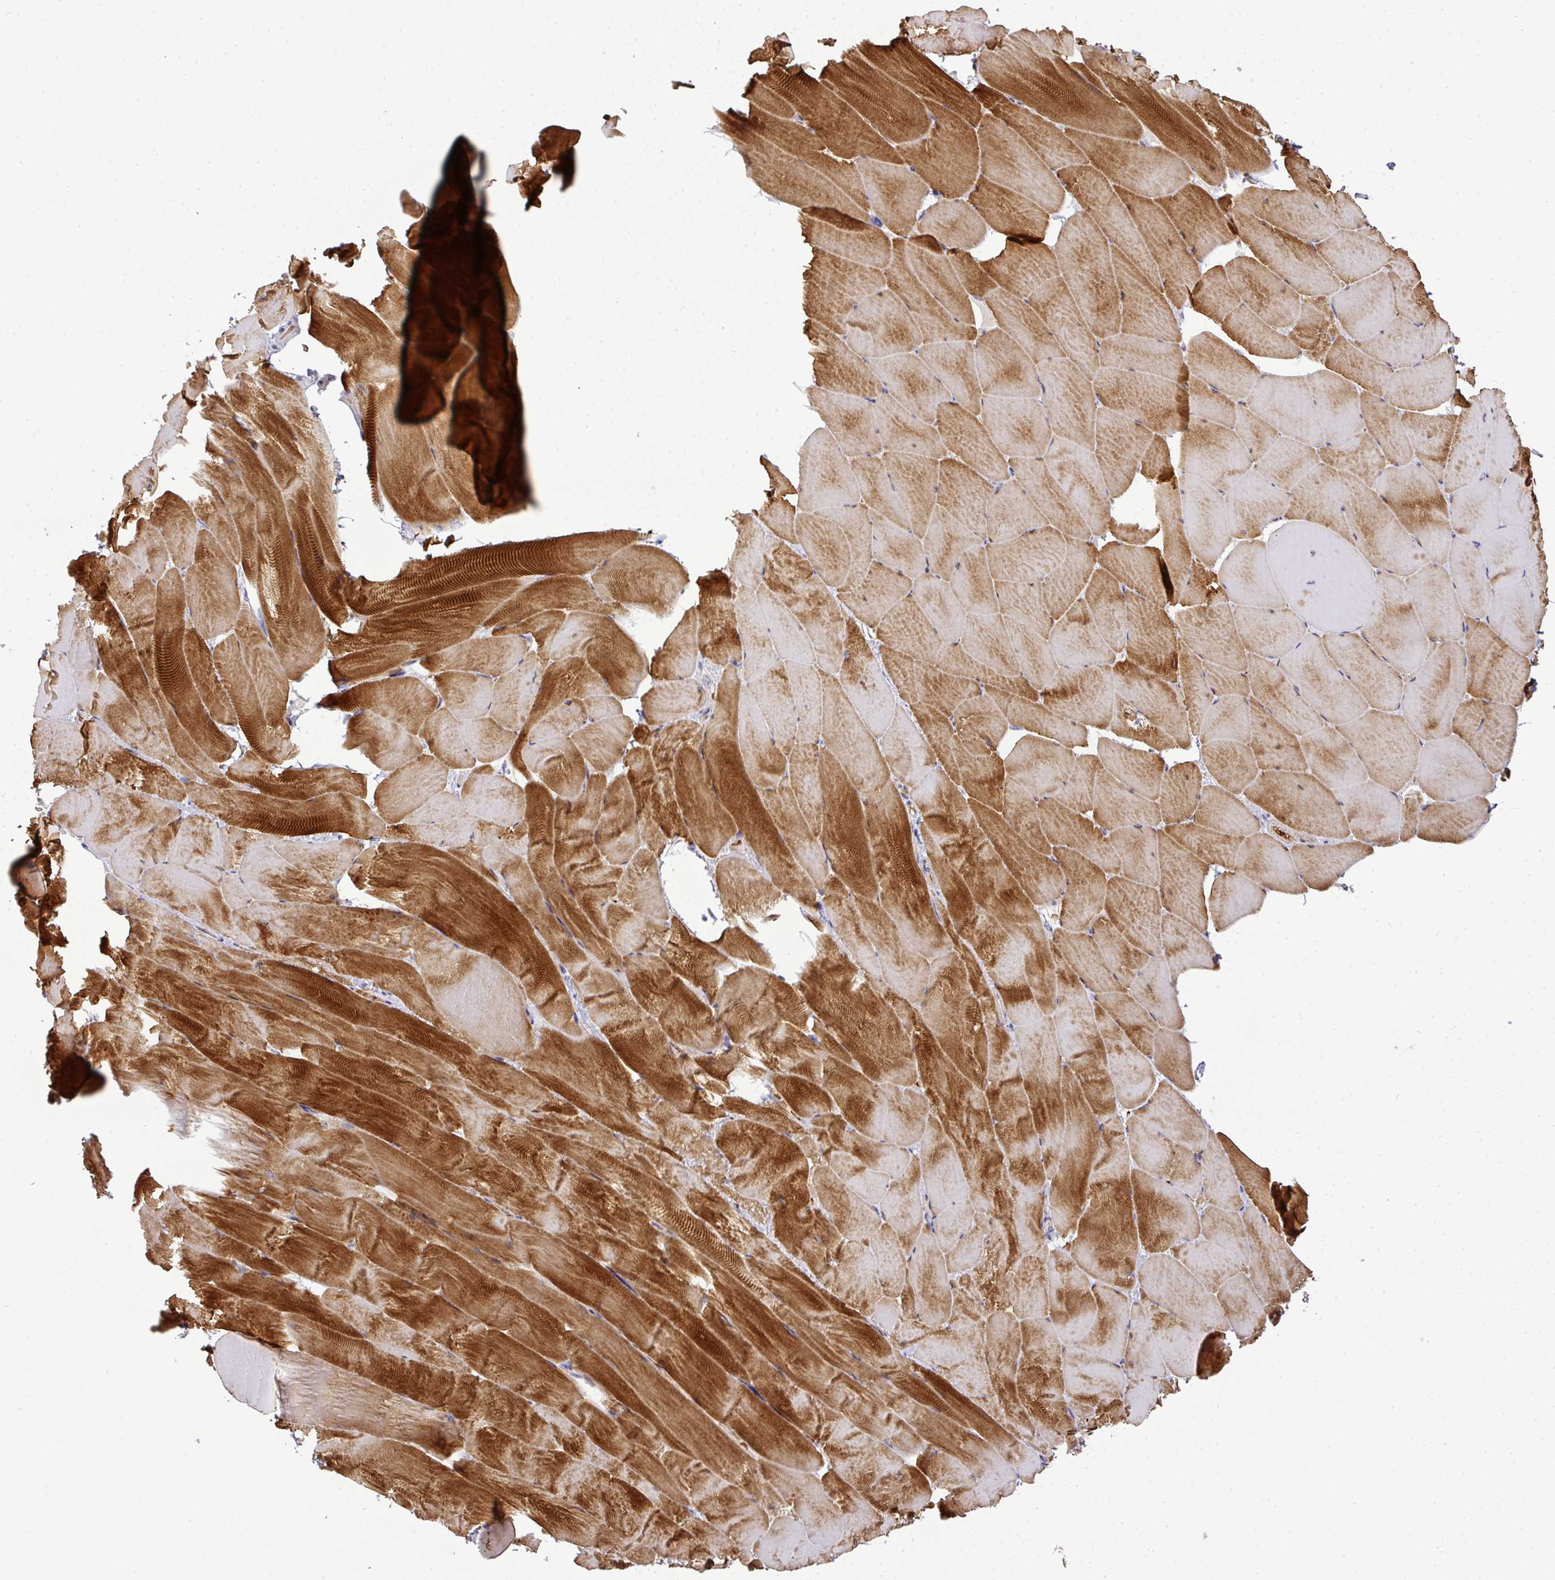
{"staining": {"intensity": "strong", "quantity": "25%-75%", "location": "cytoplasmic/membranous"}, "tissue": "skeletal muscle", "cell_type": "Myocytes", "image_type": "normal", "snomed": [{"axis": "morphology", "description": "Normal tissue, NOS"}, {"axis": "topography", "description": "Skeletal muscle"}], "caption": "A photomicrograph showing strong cytoplasmic/membranous positivity in approximately 25%-75% of myocytes in normal skeletal muscle, as visualized by brown immunohistochemical staining.", "gene": "ATP6V1F", "patient": {"sex": "female", "age": 64}}